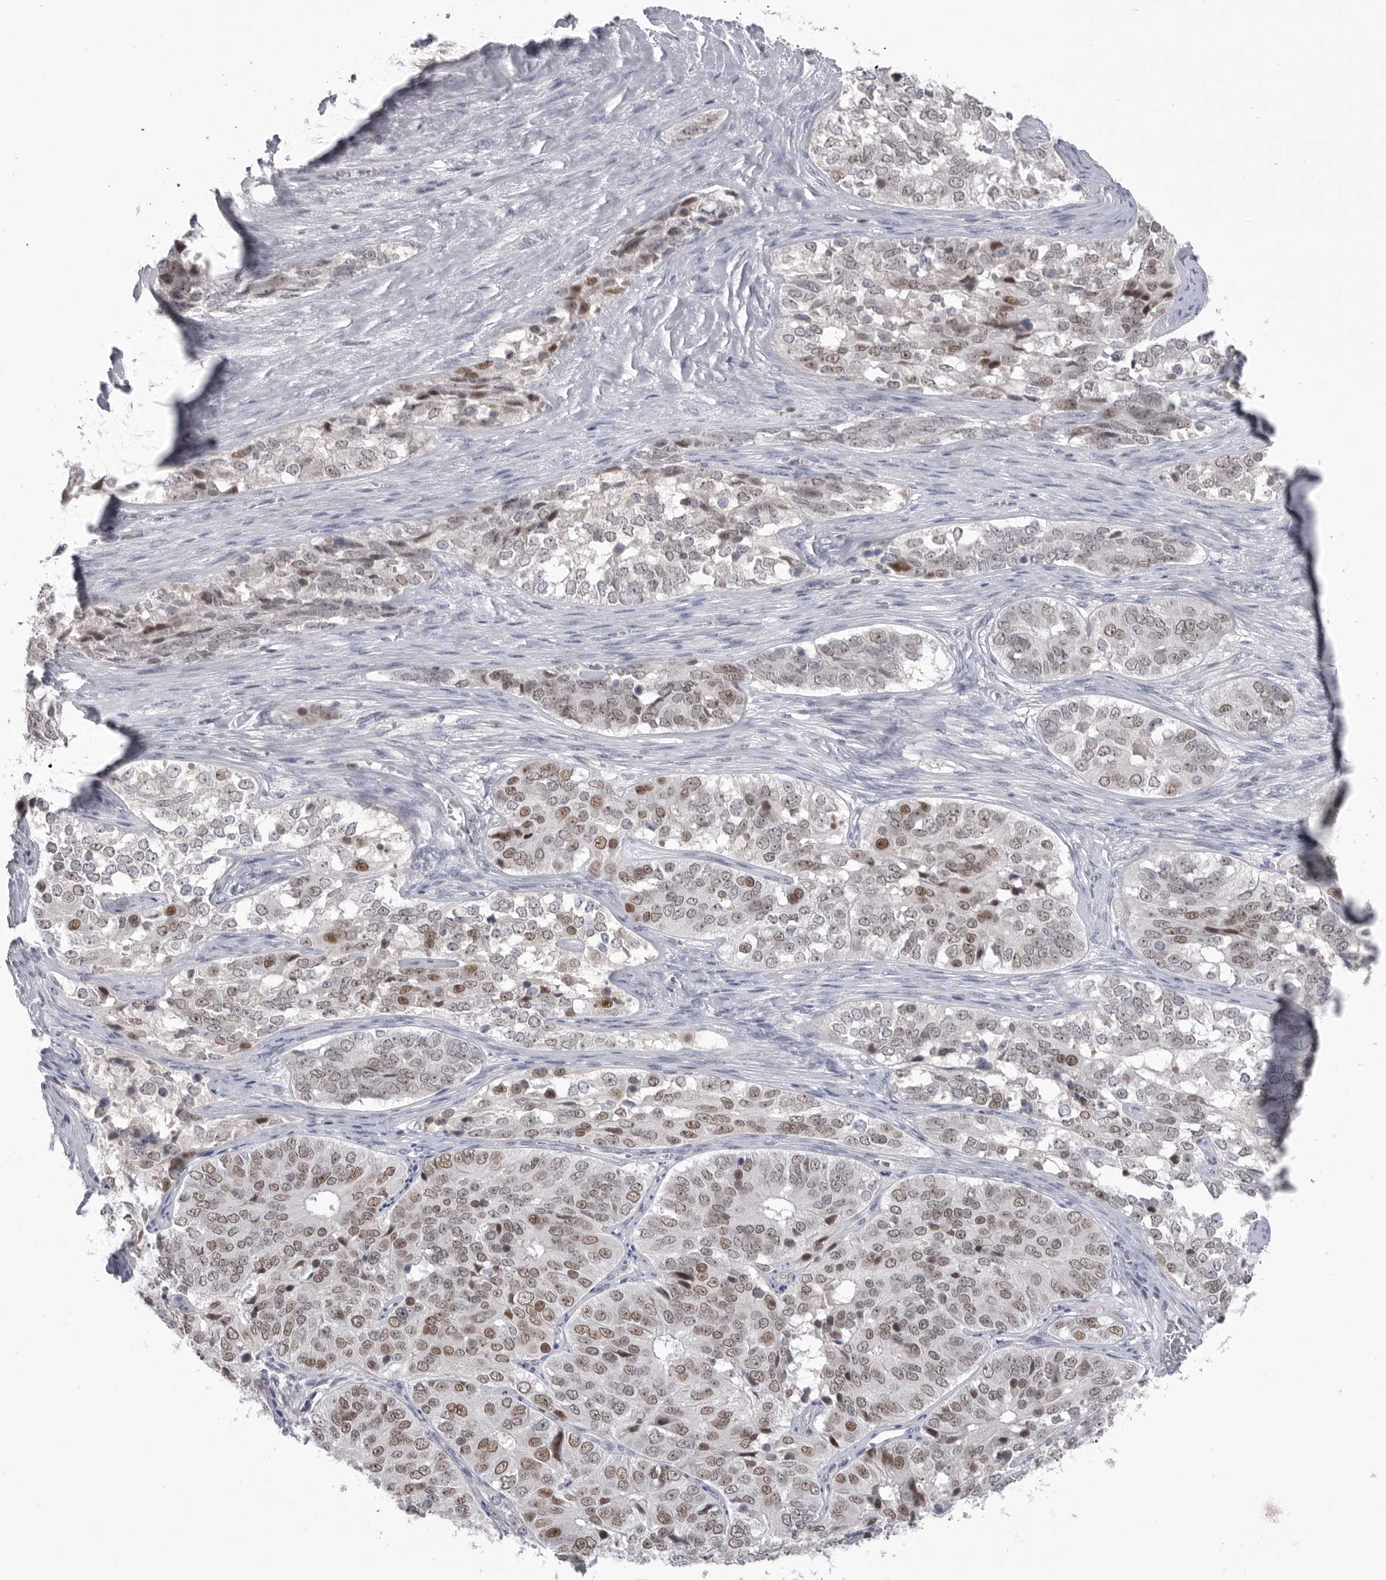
{"staining": {"intensity": "moderate", "quantity": "25%-75%", "location": "nuclear"}, "tissue": "ovarian cancer", "cell_type": "Tumor cells", "image_type": "cancer", "snomed": [{"axis": "morphology", "description": "Carcinoma, endometroid"}, {"axis": "topography", "description": "Ovary"}], "caption": "A brown stain highlights moderate nuclear expression of a protein in ovarian cancer (endometroid carcinoma) tumor cells. The staining is performed using DAB brown chromogen to label protein expression. The nuclei are counter-stained blue using hematoxylin.", "gene": "ZBTB7B", "patient": {"sex": "female", "age": 51}}